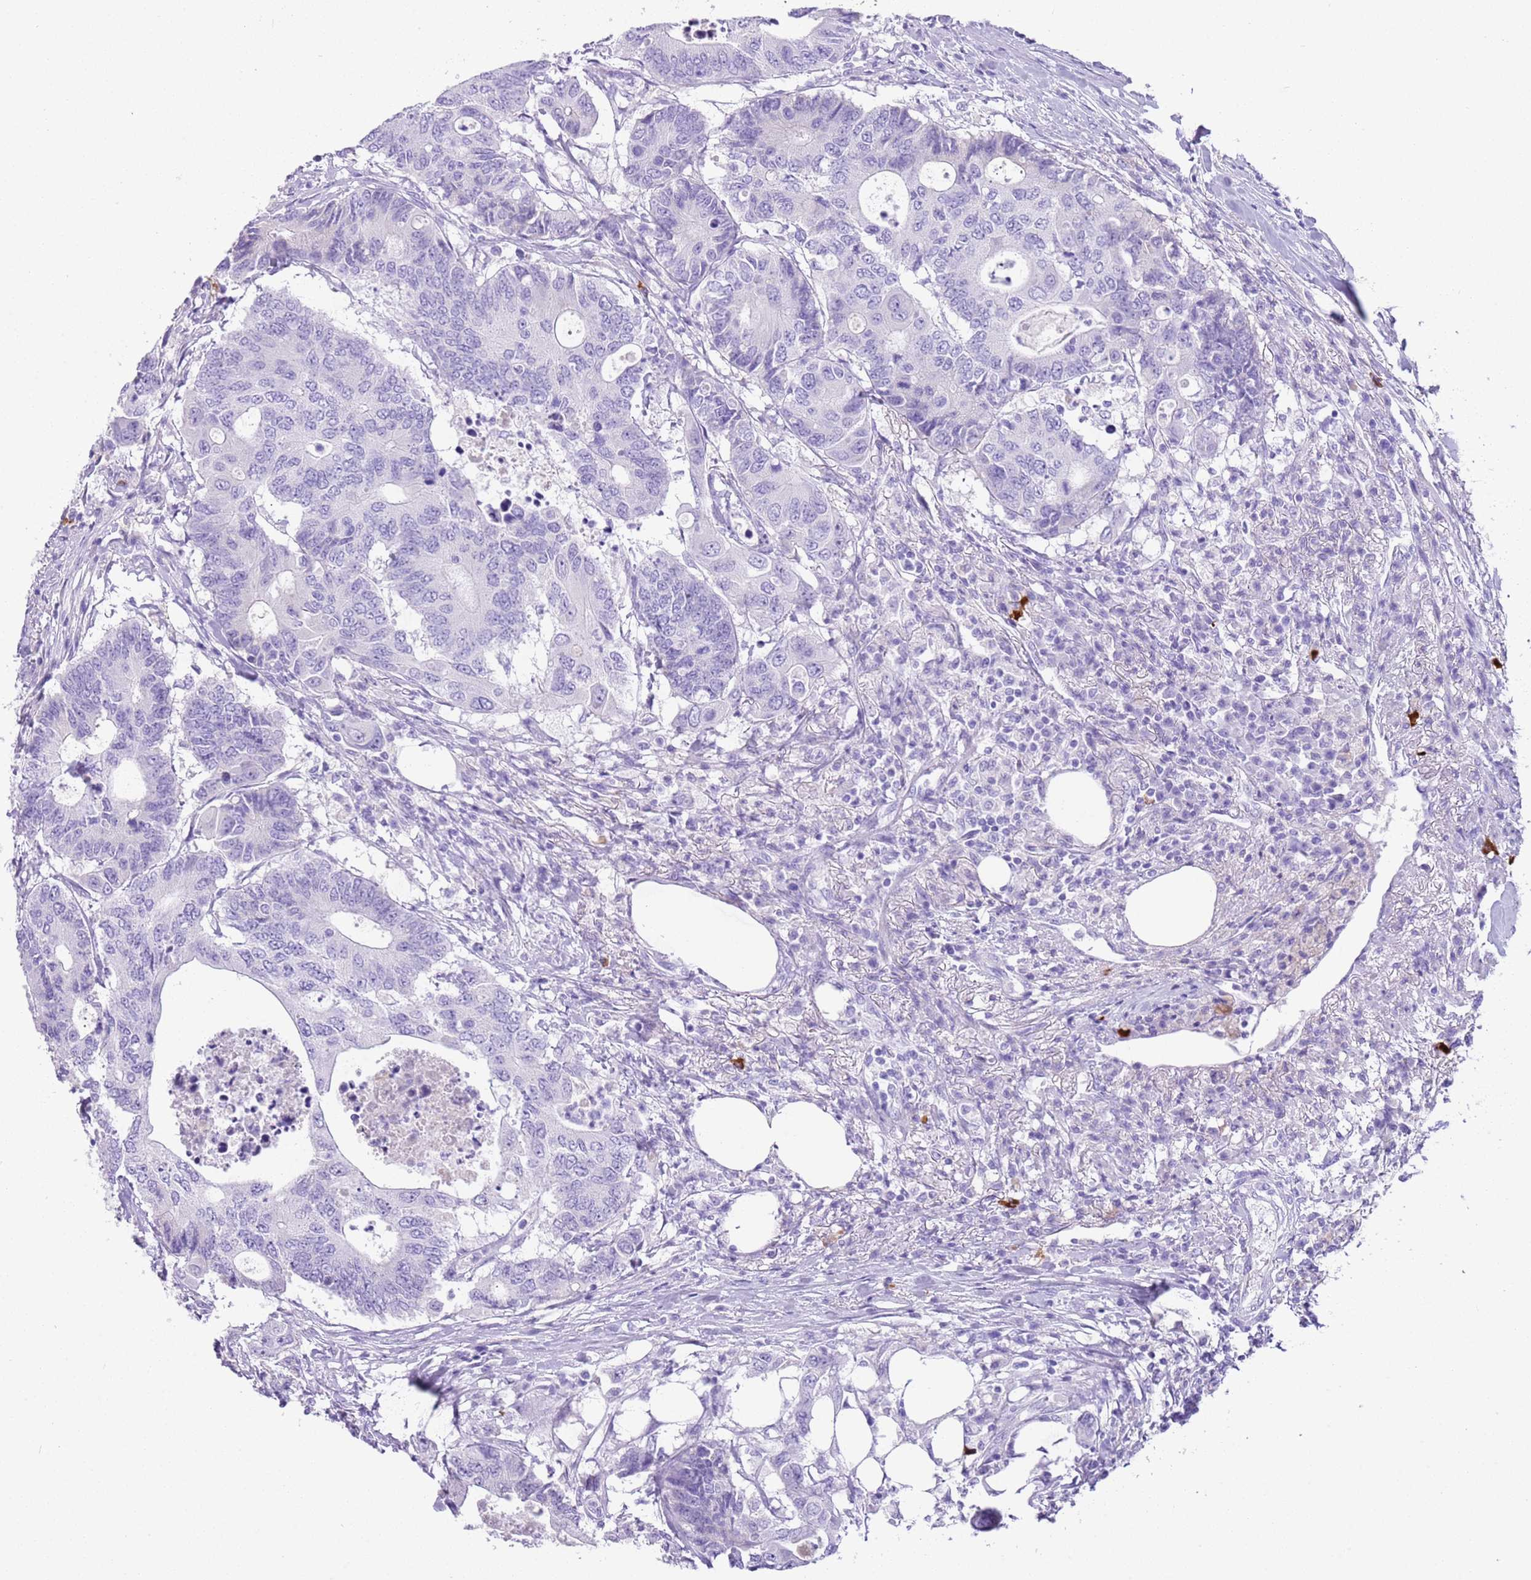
{"staining": {"intensity": "negative", "quantity": "none", "location": "none"}, "tissue": "colorectal cancer", "cell_type": "Tumor cells", "image_type": "cancer", "snomed": [{"axis": "morphology", "description": "Adenocarcinoma, NOS"}, {"axis": "topography", "description": "Colon"}], "caption": "Tumor cells are negative for protein expression in human colorectal cancer.", "gene": "IGKV3D-11", "patient": {"sex": "male", "age": 71}}